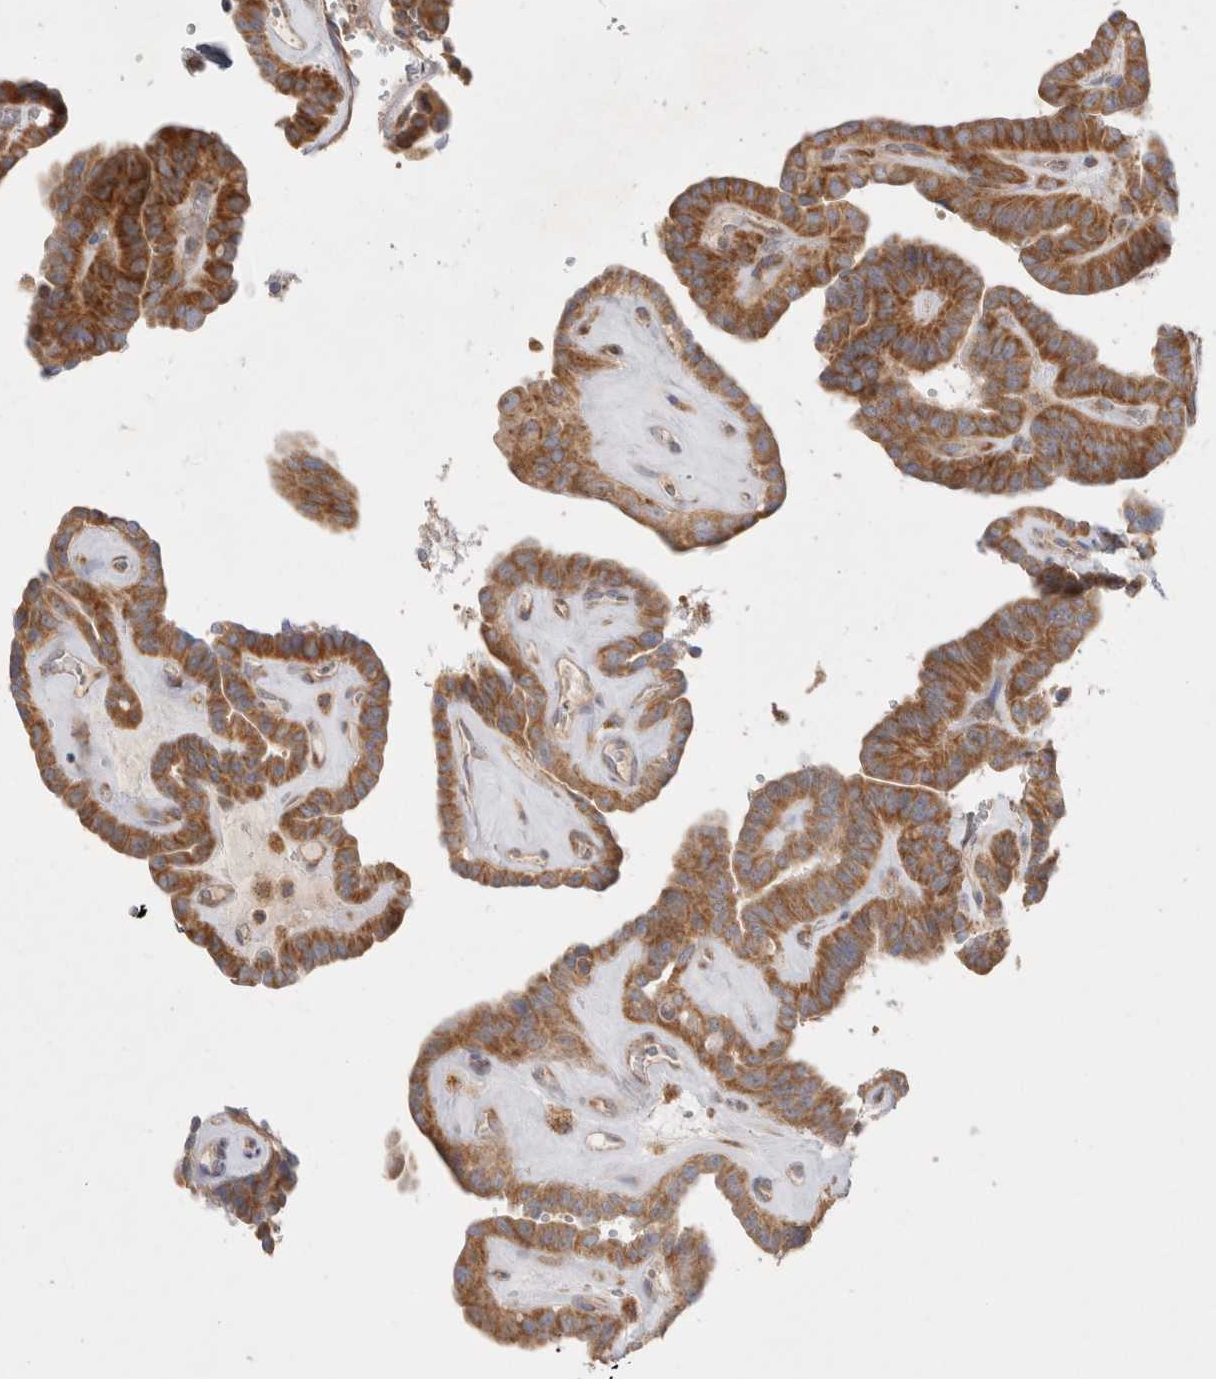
{"staining": {"intensity": "strong", "quantity": ">75%", "location": "cytoplasmic/membranous"}, "tissue": "thyroid cancer", "cell_type": "Tumor cells", "image_type": "cancer", "snomed": [{"axis": "morphology", "description": "Papillary adenocarcinoma, NOS"}, {"axis": "topography", "description": "Thyroid gland"}], "caption": "Tumor cells reveal high levels of strong cytoplasmic/membranous staining in approximately >75% of cells in thyroid cancer (papillary adenocarcinoma).", "gene": "TBC1D16", "patient": {"sex": "male", "age": 77}}